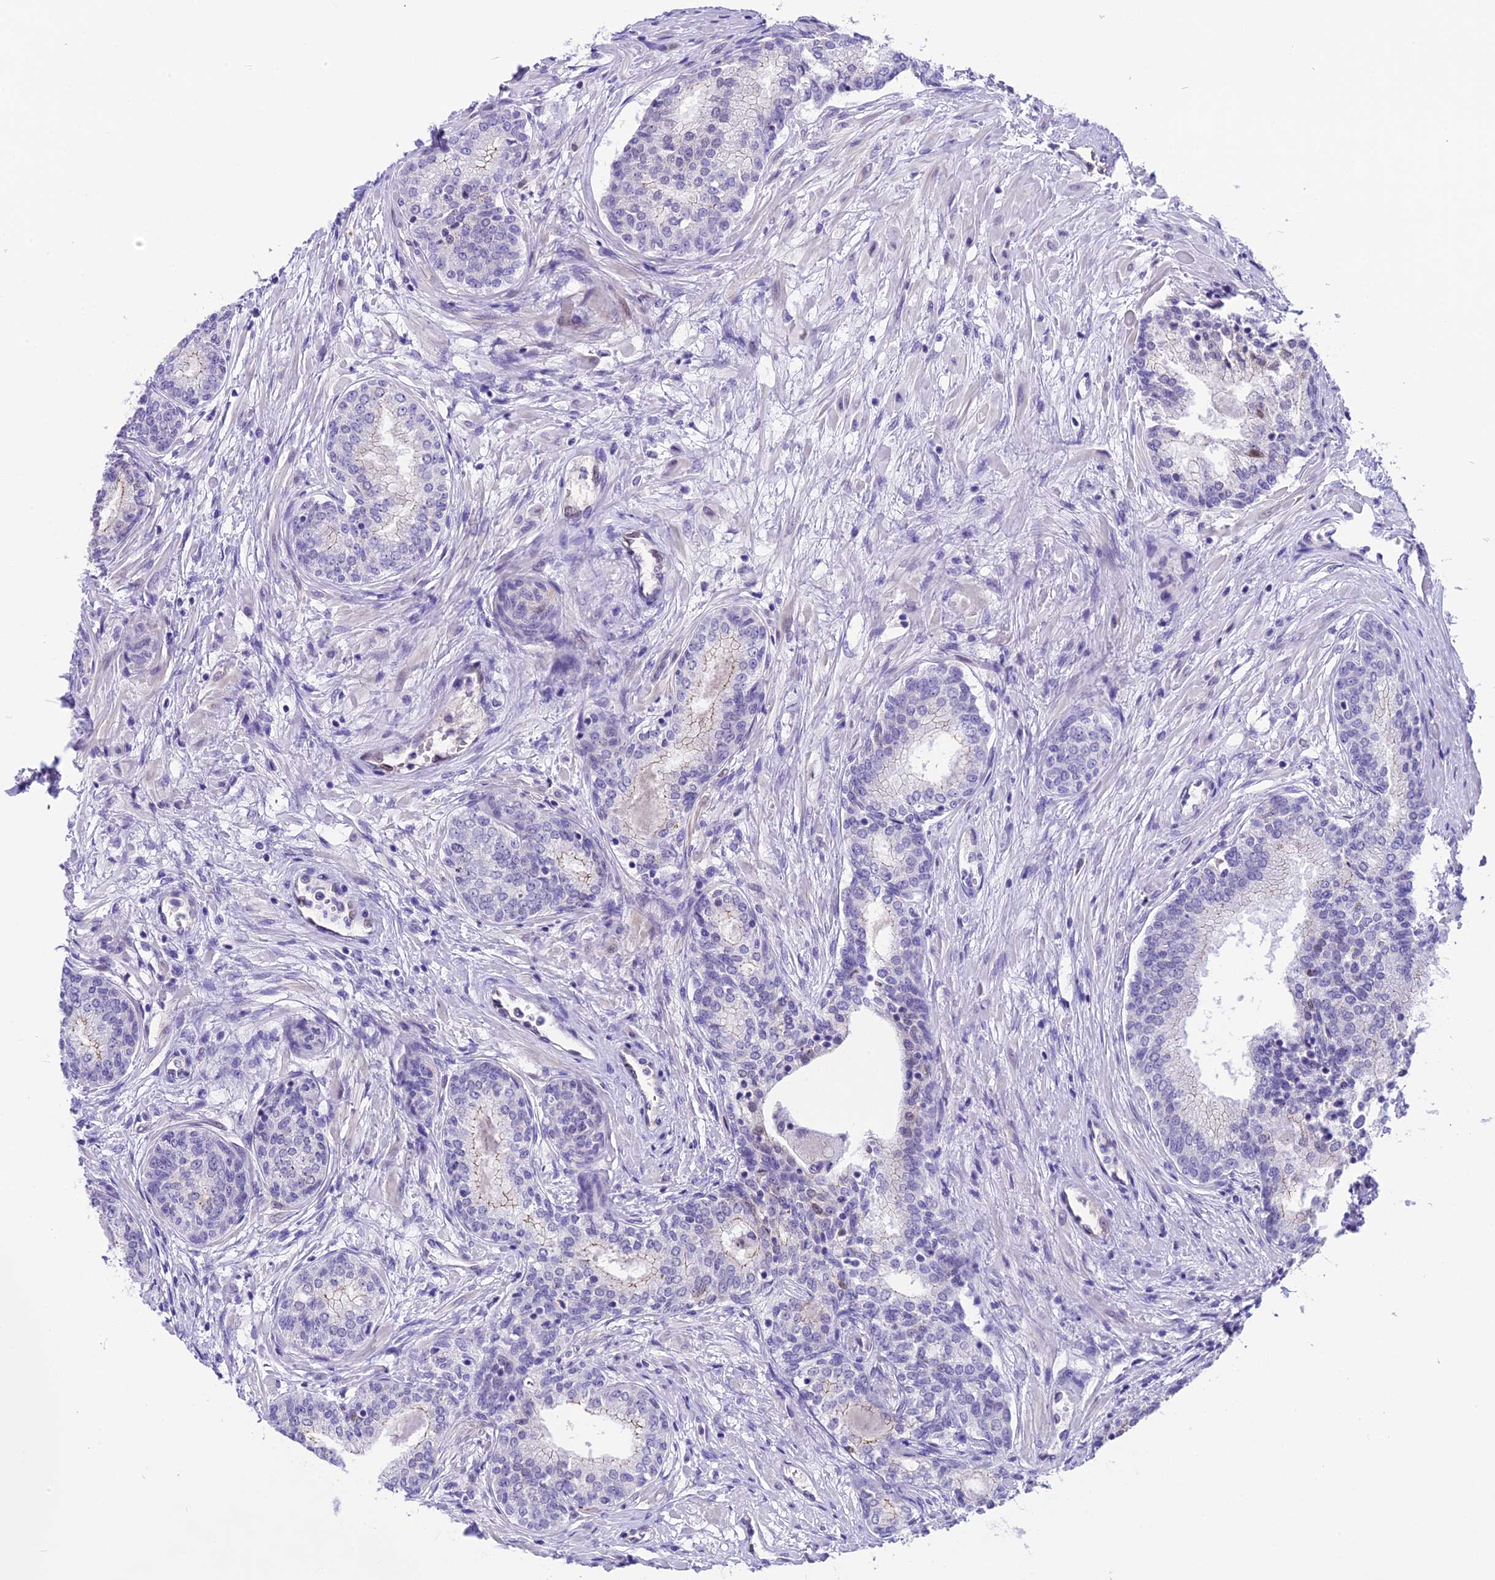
{"staining": {"intensity": "negative", "quantity": "none", "location": "none"}, "tissue": "prostate cancer", "cell_type": "Tumor cells", "image_type": "cancer", "snomed": [{"axis": "morphology", "description": "Adenocarcinoma, High grade"}, {"axis": "topography", "description": "Prostate"}], "caption": "High power microscopy image of an IHC histopathology image of prostate cancer, revealing no significant positivity in tumor cells.", "gene": "PRR15", "patient": {"sex": "male", "age": 67}}